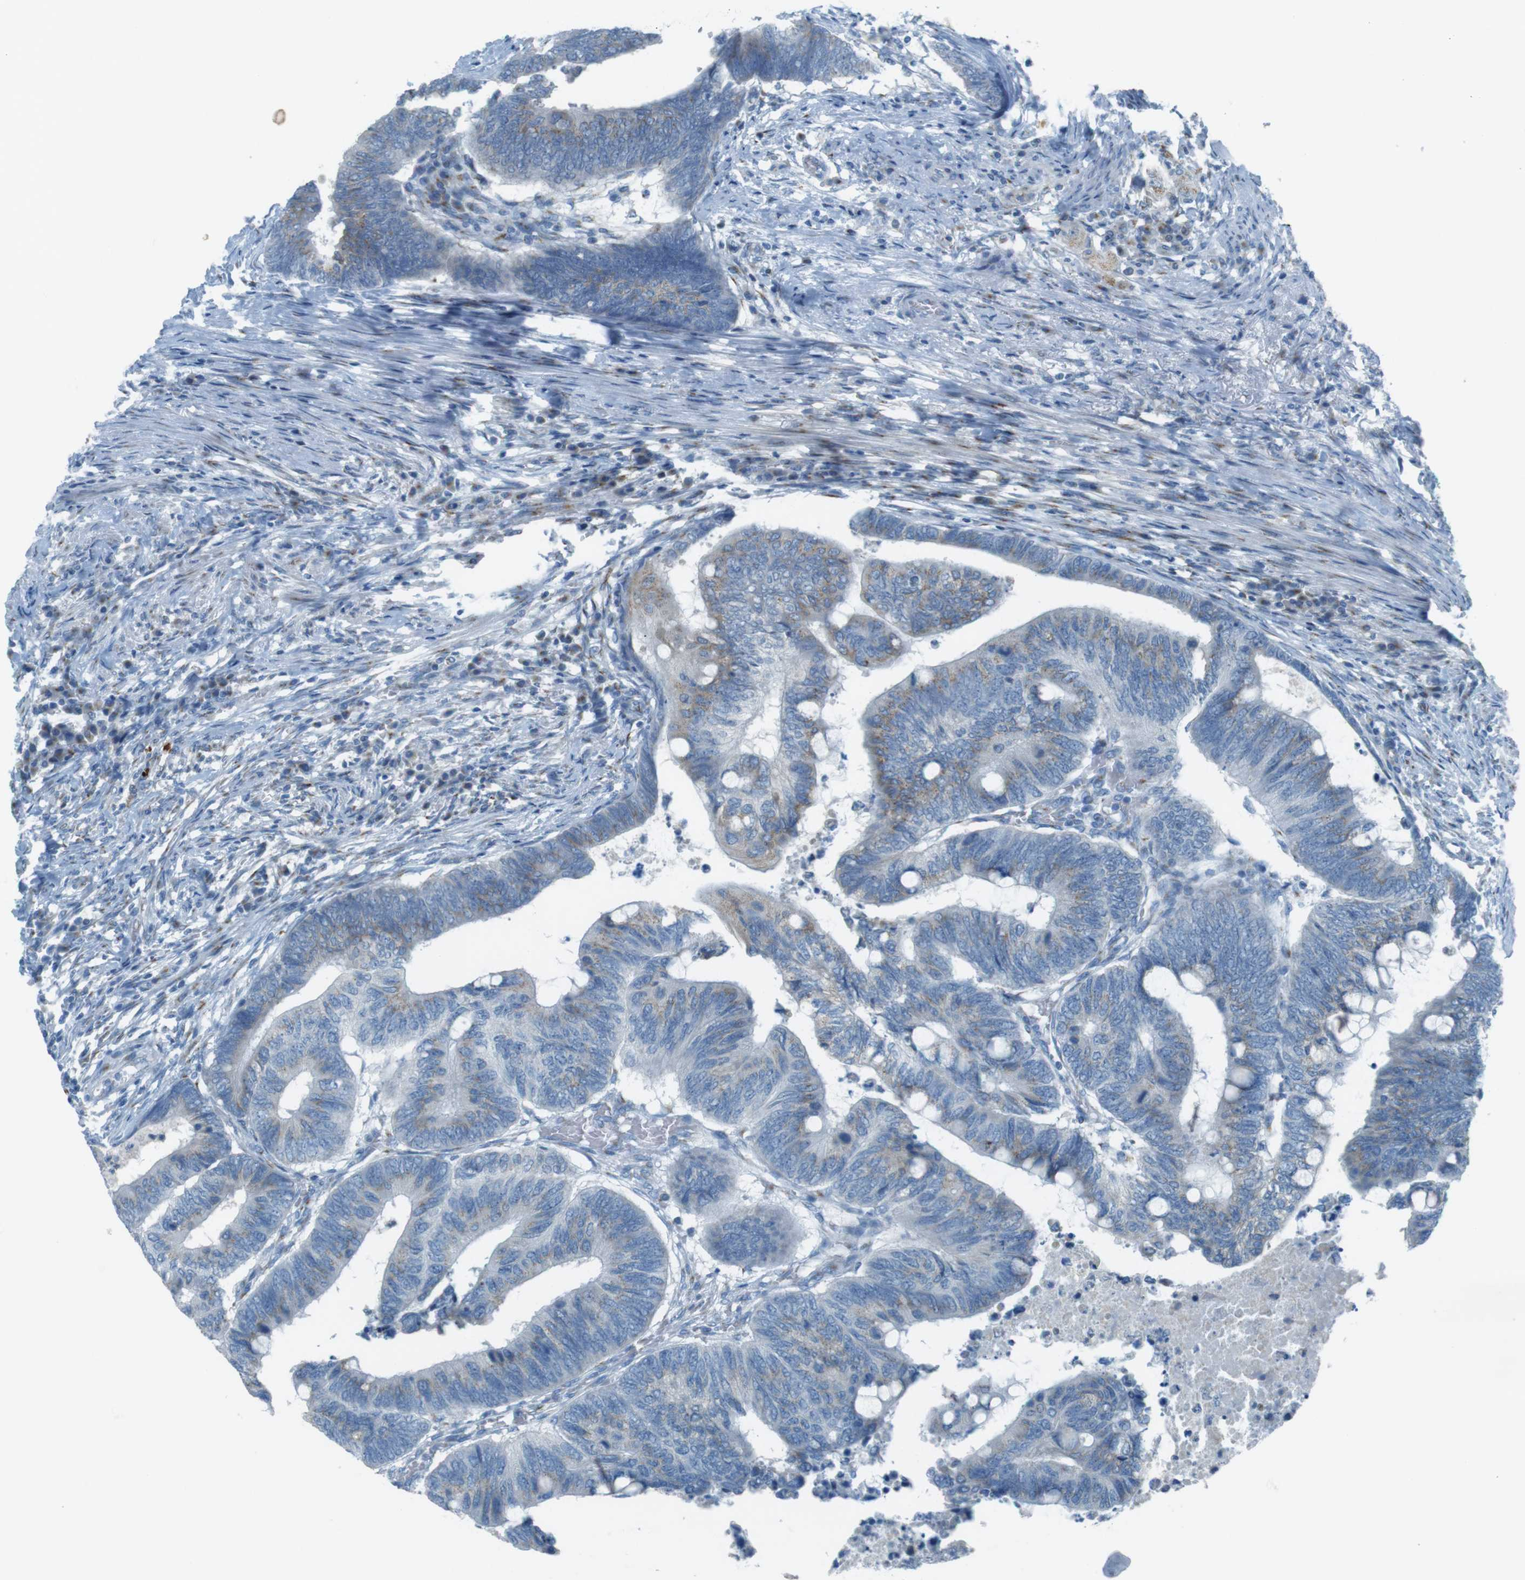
{"staining": {"intensity": "weak", "quantity": "<25%", "location": "cytoplasmic/membranous"}, "tissue": "colorectal cancer", "cell_type": "Tumor cells", "image_type": "cancer", "snomed": [{"axis": "morphology", "description": "Normal tissue, NOS"}, {"axis": "morphology", "description": "Adenocarcinoma, NOS"}, {"axis": "topography", "description": "Rectum"}, {"axis": "topography", "description": "Peripheral nerve tissue"}], "caption": "Immunohistochemistry (IHC) histopathology image of neoplastic tissue: colorectal cancer (adenocarcinoma) stained with DAB (3,3'-diaminobenzidine) displays no significant protein expression in tumor cells. The staining was performed using DAB to visualize the protein expression in brown, while the nuclei were stained in blue with hematoxylin (Magnification: 20x).", "gene": "TXNDC15", "patient": {"sex": "male", "age": 92}}